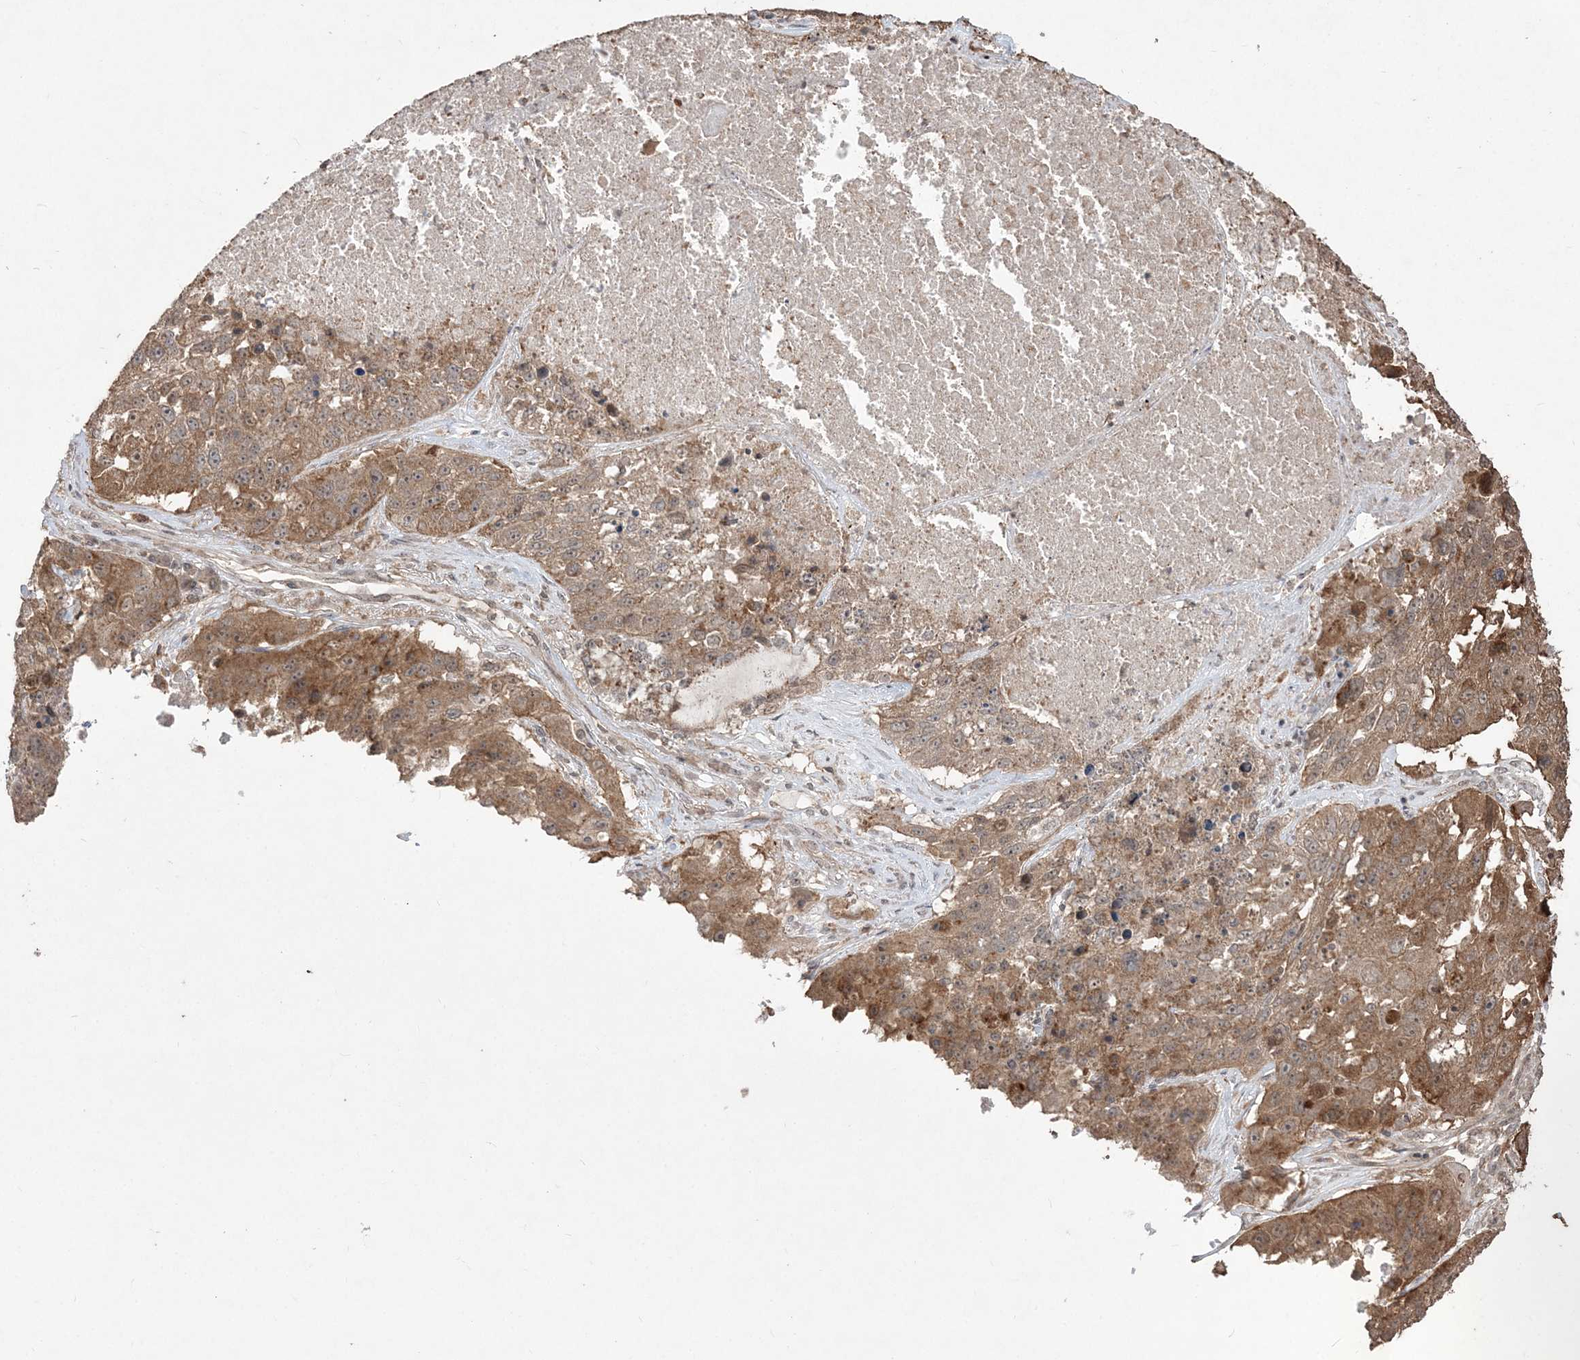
{"staining": {"intensity": "moderate", "quantity": ">75%", "location": "cytoplasmic/membranous"}, "tissue": "lung cancer", "cell_type": "Tumor cells", "image_type": "cancer", "snomed": [{"axis": "morphology", "description": "Squamous cell carcinoma, NOS"}, {"axis": "topography", "description": "Lung"}], "caption": "Squamous cell carcinoma (lung) stained for a protein (brown) shows moderate cytoplasmic/membranous positive staining in approximately >75% of tumor cells.", "gene": "EHHADH", "patient": {"sex": "male", "age": 61}}